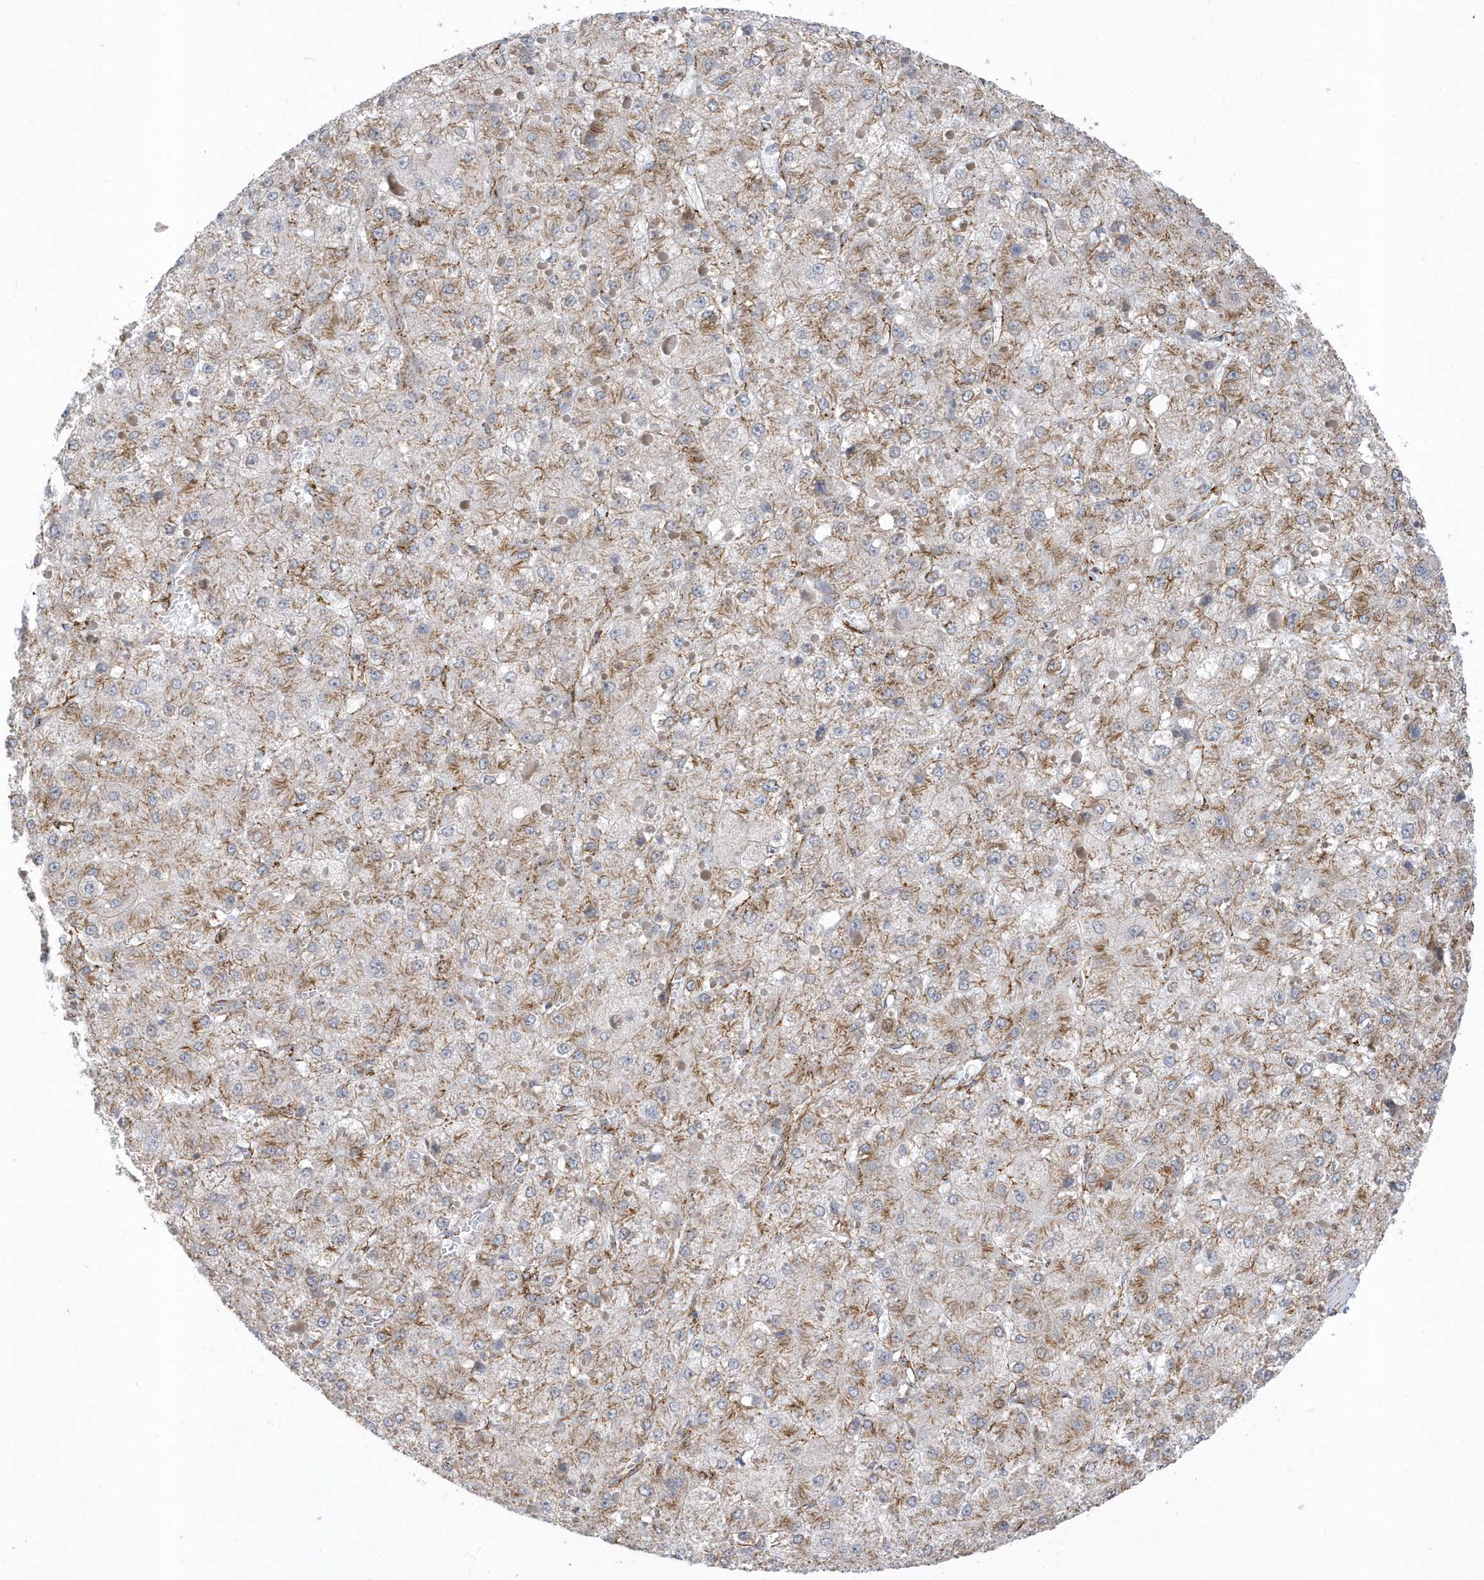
{"staining": {"intensity": "weak", "quantity": "25%-75%", "location": "cytoplasmic/membranous"}, "tissue": "liver cancer", "cell_type": "Tumor cells", "image_type": "cancer", "snomed": [{"axis": "morphology", "description": "Carcinoma, Hepatocellular, NOS"}, {"axis": "topography", "description": "Liver"}], "caption": "The photomicrograph shows a brown stain indicating the presence of a protein in the cytoplasmic/membranous of tumor cells in liver cancer (hepatocellular carcinoma).", "gene": "HRH4", "patient": {"sex": "female", "age": 73}}